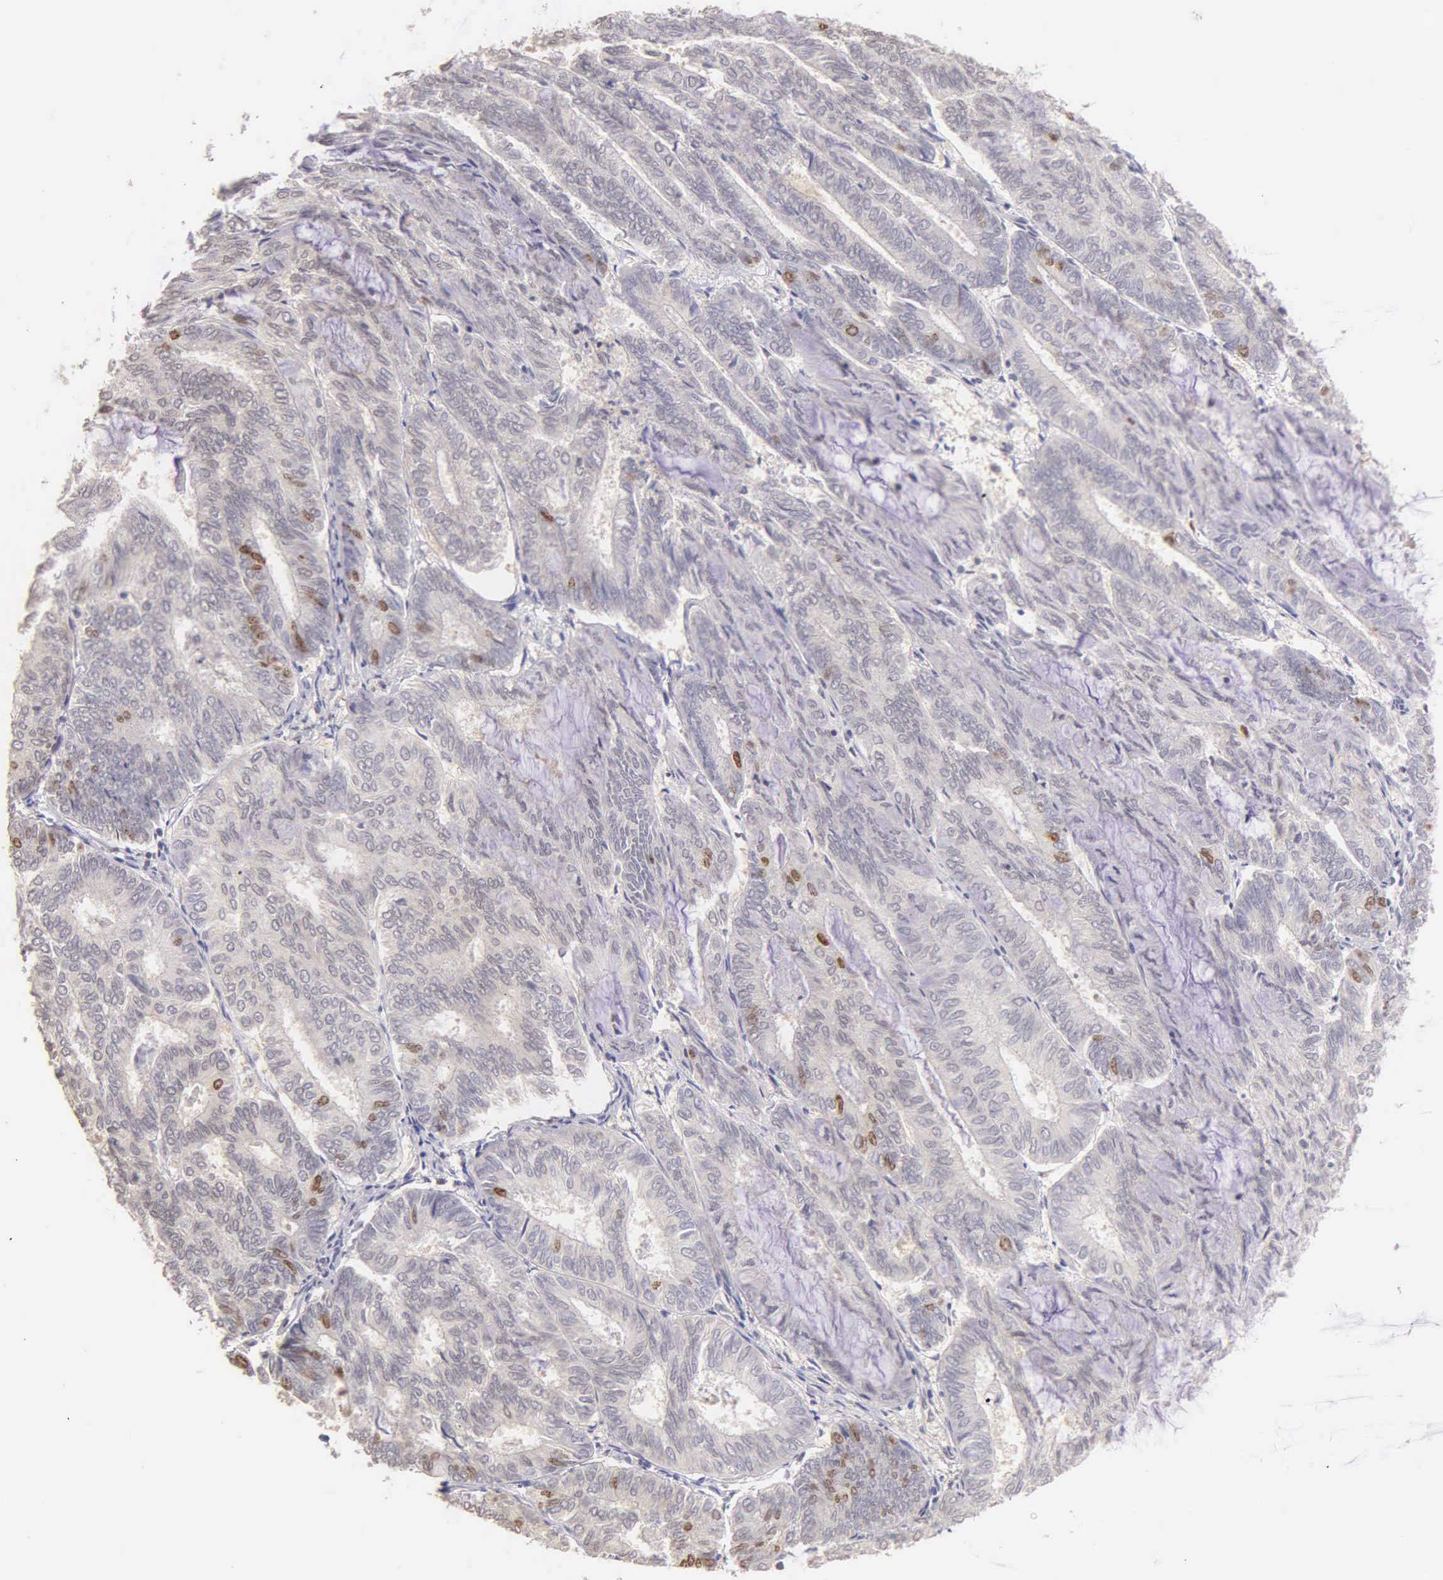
{"staining": {"intensity": "moderate", "quantity": "<25%", "location": "nuclear"}, "tissue": "endometrial cancer", "cell_type": "Tumor cells", "image_type": "cancer", "snomed": [{"axis": "morphology", "description": "Adenocarcinoma, NOS"}, {"axis": "topography", "description": "Endometrium"}], "caption": "IHC histopathology image of adenocarcinoma (endometrial) stained for a protein (brown), which demonstrates low levels of moderate nuclear positivity in about <25% of tumor cells.", "gene": "MKI67", "patient": {"sex": "female", "age": 59}}